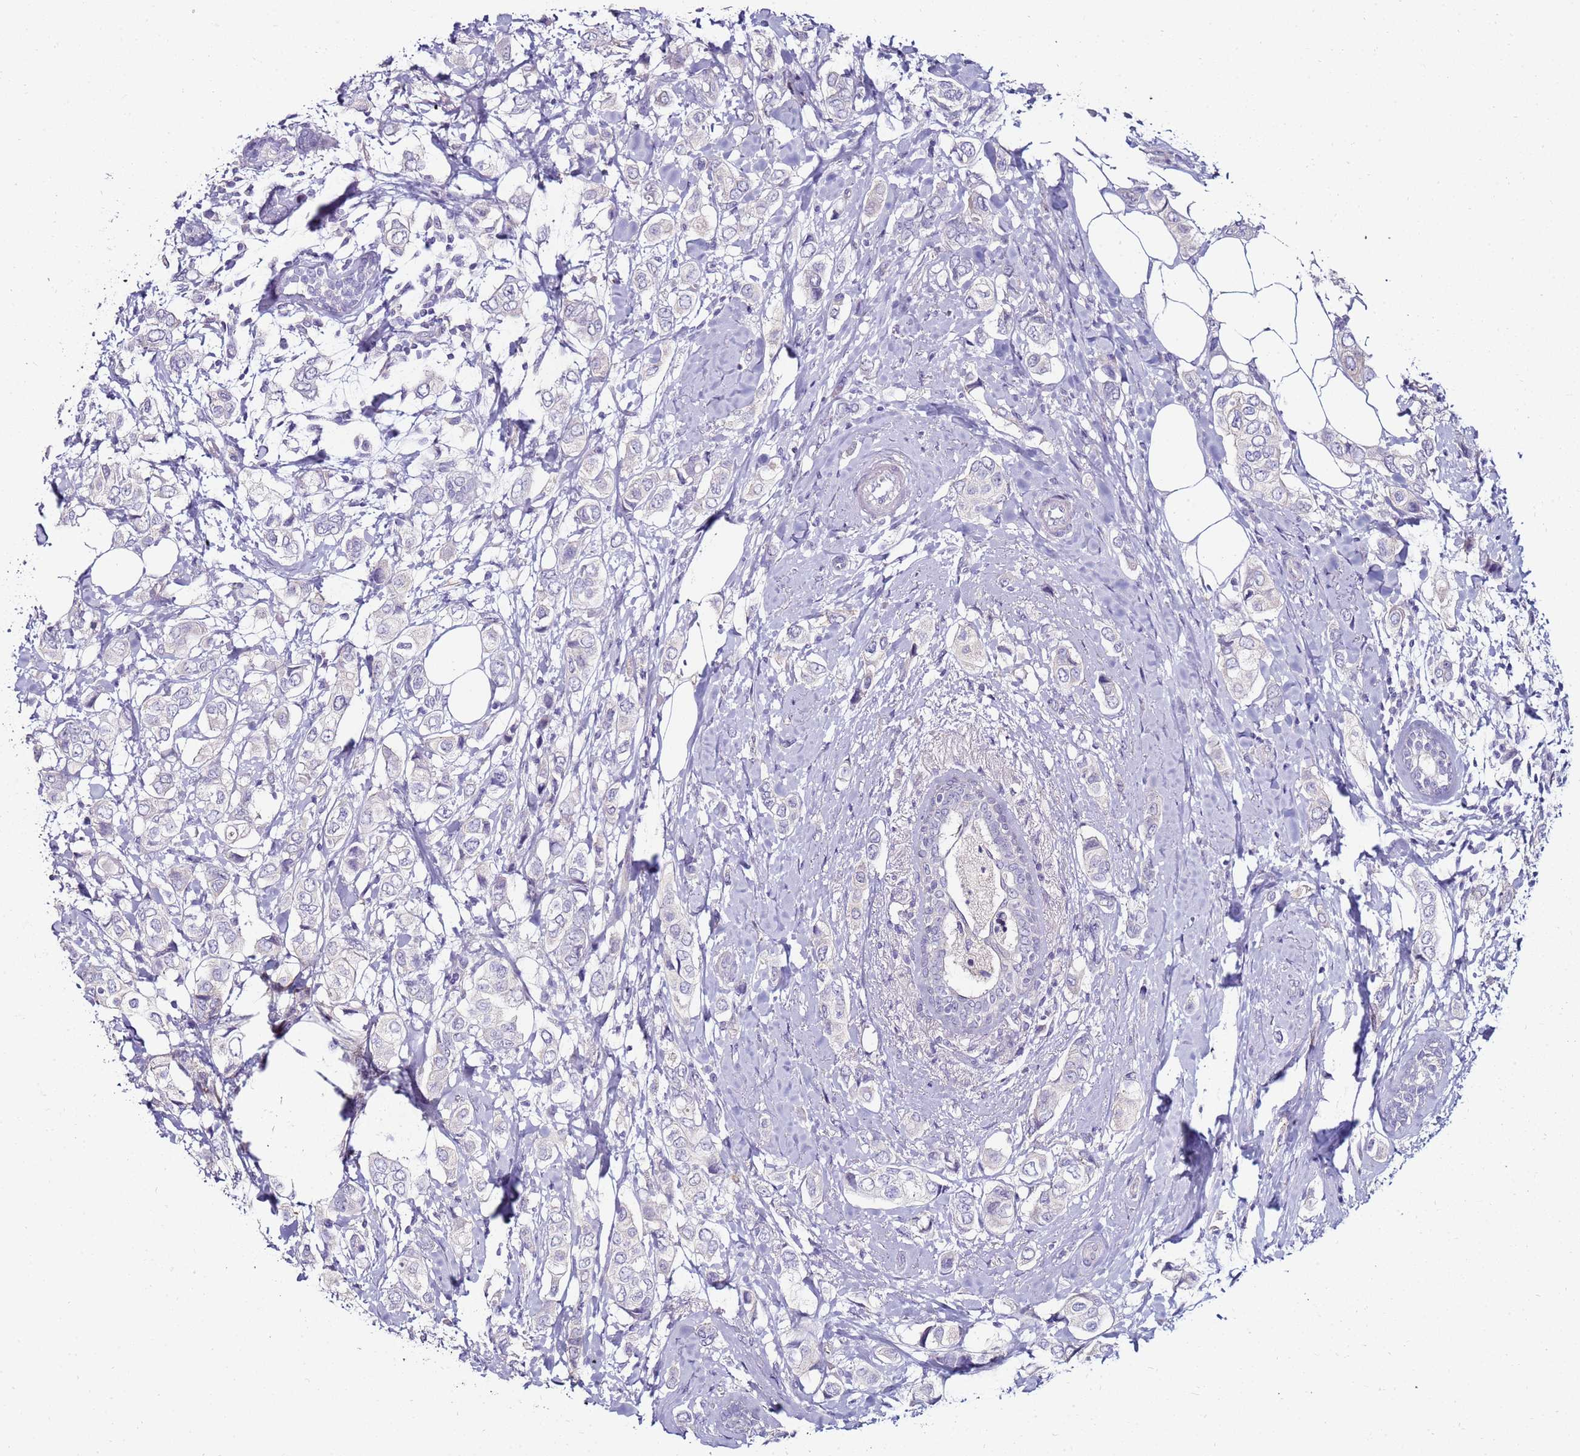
{"staining": {"intensity": "negative", "quantity": "none", "location": "none"}, "tissue": "breast cancer", "cell_type": "Tumor cells", "image_type": "cancer", "snomed": [{"axis": "morphology", "description": "Lobular carcinoma"}, {"axis": "topography", "description": "Breast"}], "caption": "Breast cancer (lobular carcinoma) stained for a protein using immunohistochemistry reveals no staining tumor cells.", "gene": "GPN3", "patient": {"sex": "female", "age": 51}}